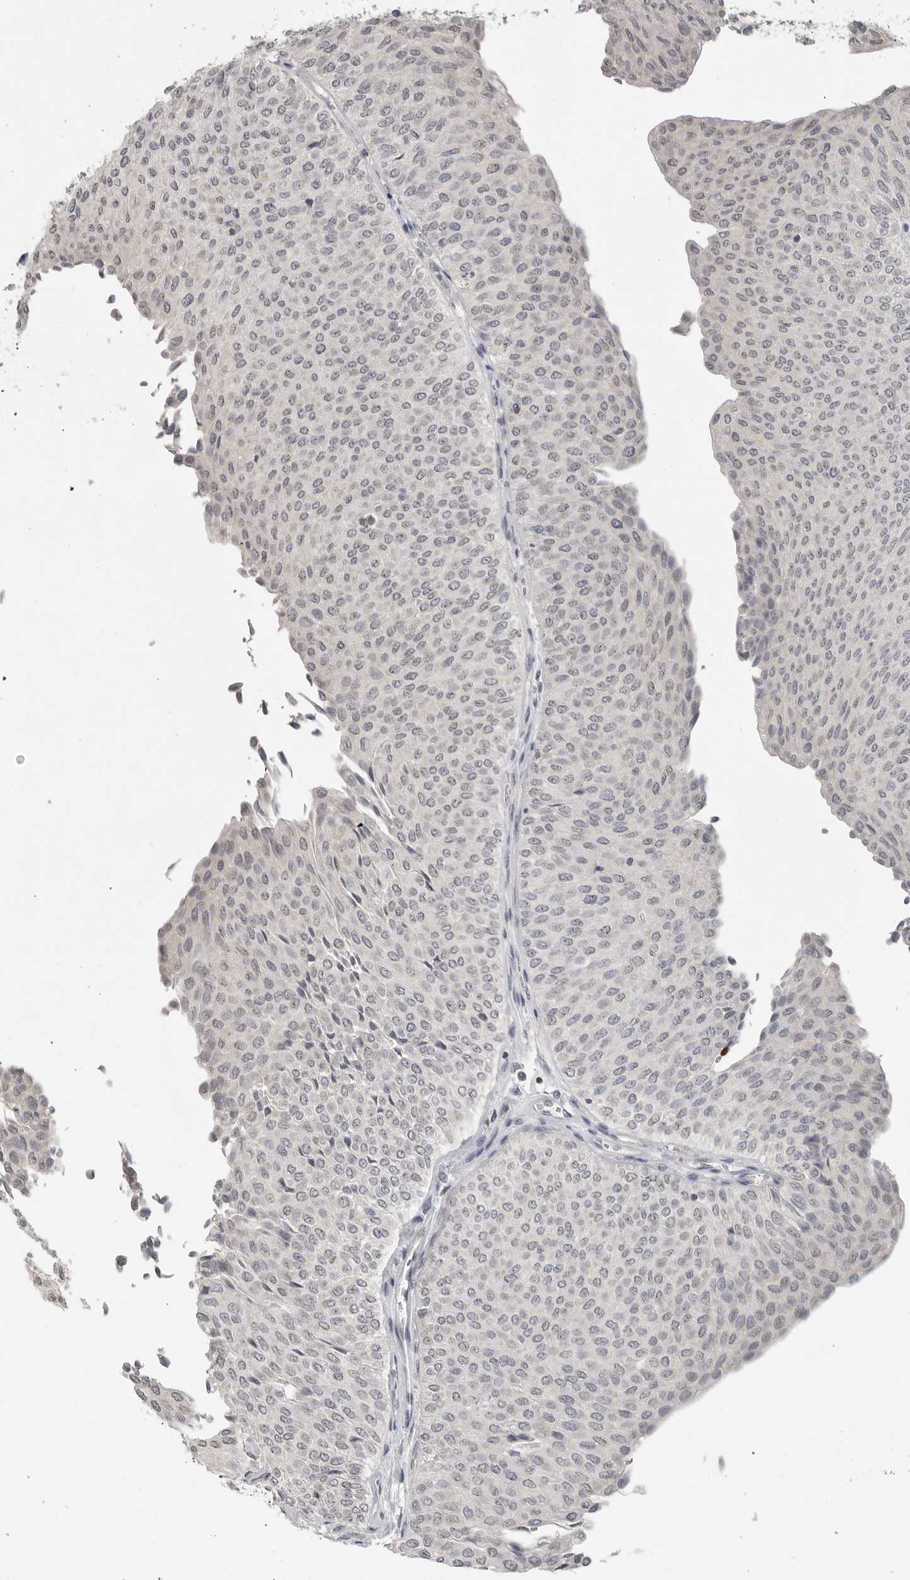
{"staining": {"intensity": "negative", "quantity": "none", "location": "none"}, "tissue": "urothelial cancer", "cell_type": "Tumor cells", "image_type": "cancer", "snomed": [{"axis": "morphology", "description": "Urothelial carcinoma, Low grade"}, {"axis": "topography", "description": "Urinary bladder"}], "caption": "Tumor cells are negative for brown protein staining in urothelial cancer.", "gene": "FOXP3", "patient": {"sex": "male", "age": 78}}